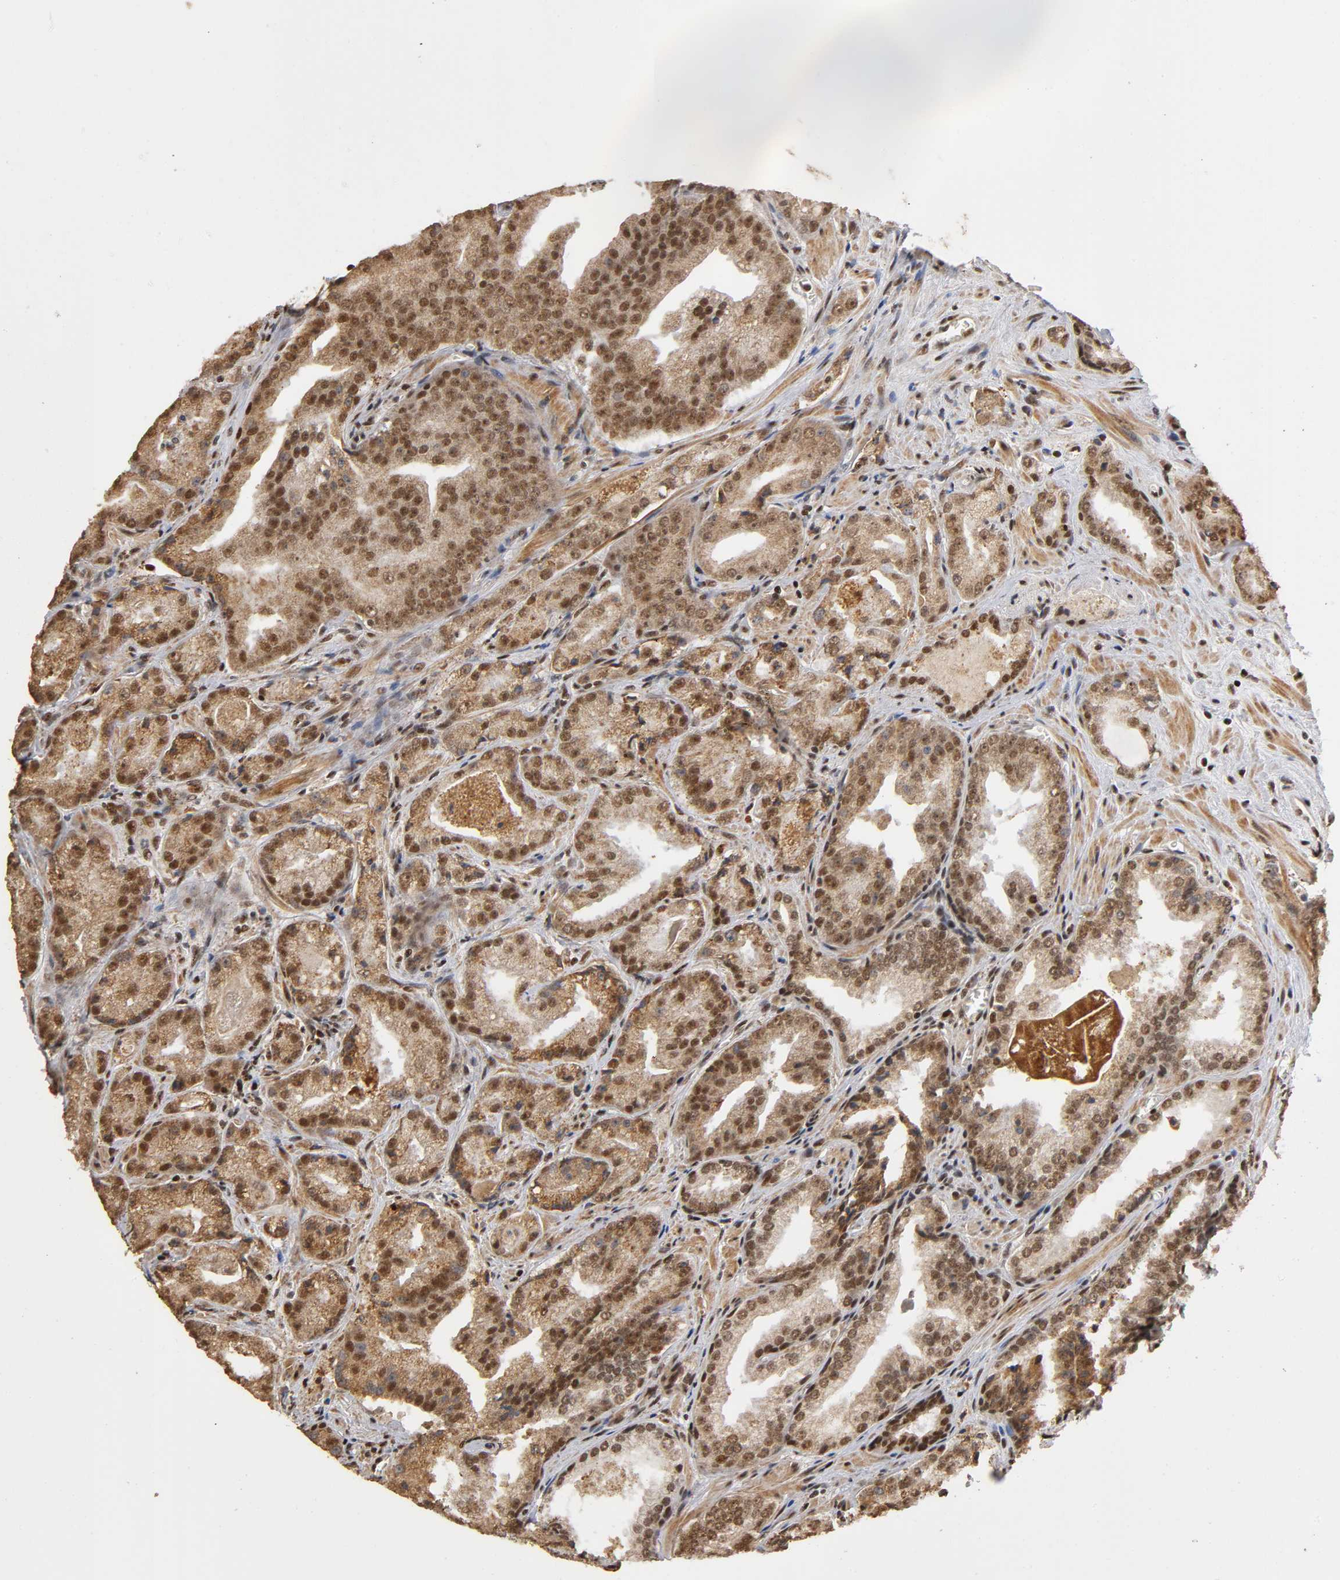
{"staining": {"intensity": "strong", "quantity": ">75%", "location": "cytoplasmic/membranous,nuclear"}, "tissue": "prostate cancer", "cell_type": "Tumor cells", "image_type": "cancer", "snomed": [{"axis": "morphology", "description": "Adenocarcinoma, Low grade"}, {"axis": "topography", "description": "Prostate"}], "caption": "Immunohistochemical staining of human prostate cancer shows high levels of strong cytoplasmic/membranous and nuclear protein positivity in about >75% of tumor cells. (DAB = brown stain, brightfield microscopy at high magnification).", "gene": "RNF122", "patient": {"sex": "male", "age": 60}}